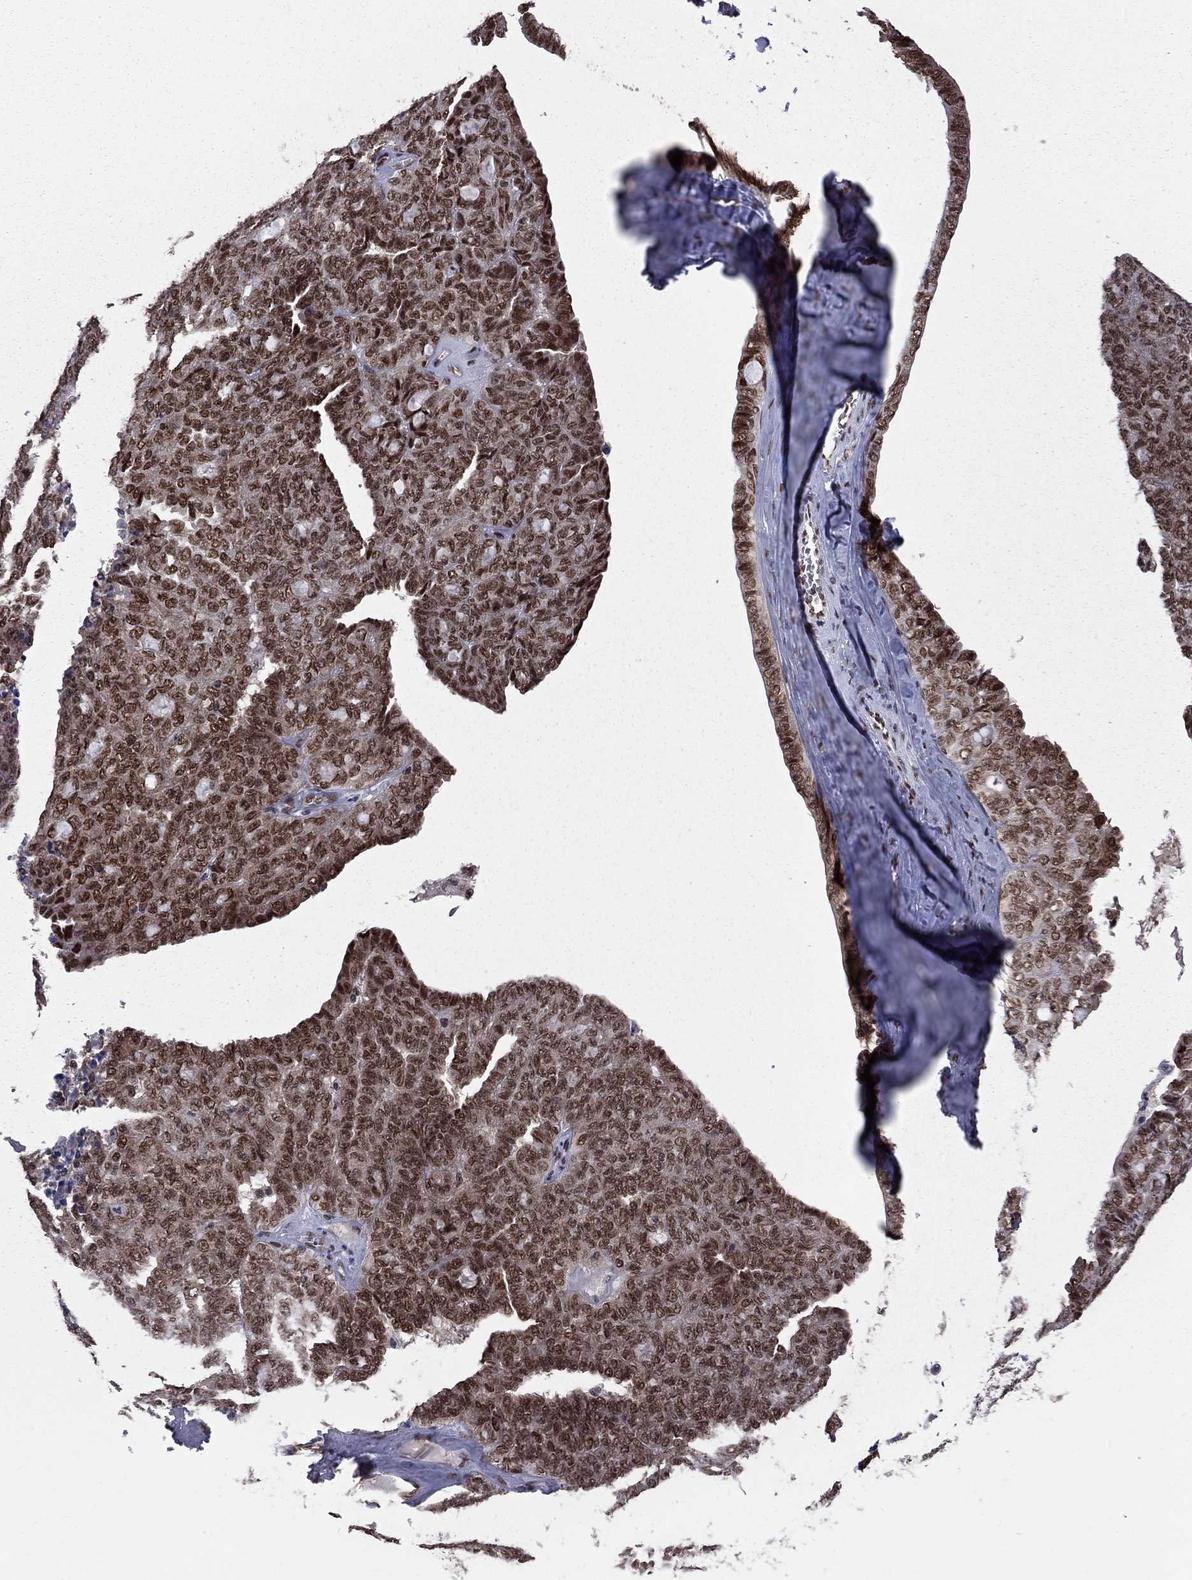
{"staining": {"intensity": "strong", "quantity": "25%-75%", "location": "nuclear"}, "tissue": "ovarian cancer", "cell_type": "Tumor cells", "image_type": "cancer", "snomed": [{"axis": "morphology", "description": "Cystadenocarcinoma, serous, NOS"}, {"axis": "topography", "description": "Ovary"}], "caption": "Immunohistochemistry (IHC) micrograph of neoplastic tissue: human ovarian cancer (serous cystadenocarcinoma) stained using IHC displays high levels of strong protein expression localized specifically in the nuclear of tumor cells, appearing as a nuclear brown color.", "gene": "SAP30L", "patient": {"sex": "female", "age": 71}}